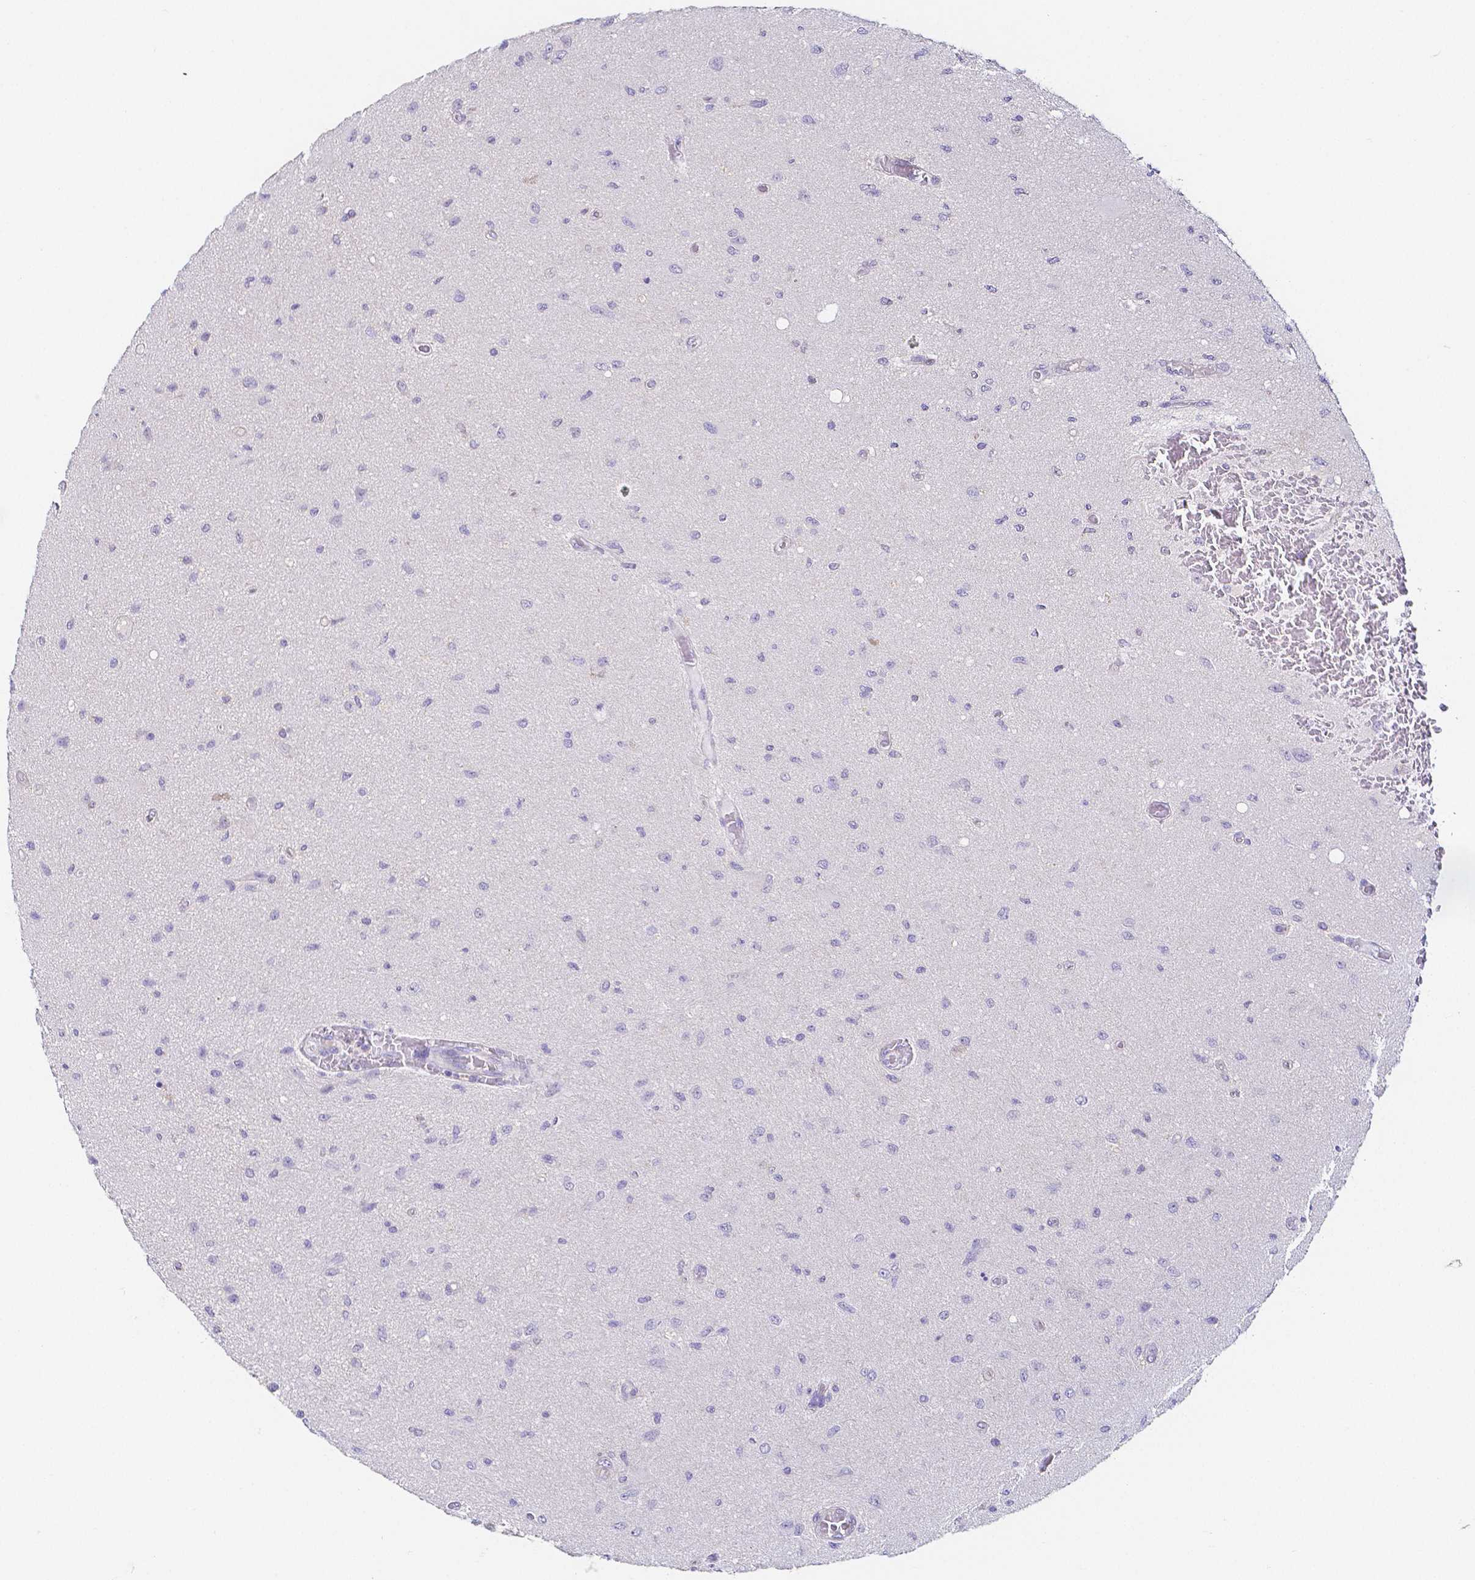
{"staining": {"intensity": "negative", "quantity": "none", "location": "none"}, "tissue": "glioma", "cell_type": "Tumor cells", "image_type": "cancer", "snomed": [{"axis": "morphology", "description": "Glioma, malignant, High grade"}, {"axis": "topography", "description": "Brain"}], "caption": "This photomicrograph is of high-grade glioma (malignant) stained with IHC to label a protein in brown with the nuclei are counter-stained blue. There is no positivity in tumor cells.", "gene": "PKP3", "patient": {"sex": "male", "age": 67}}